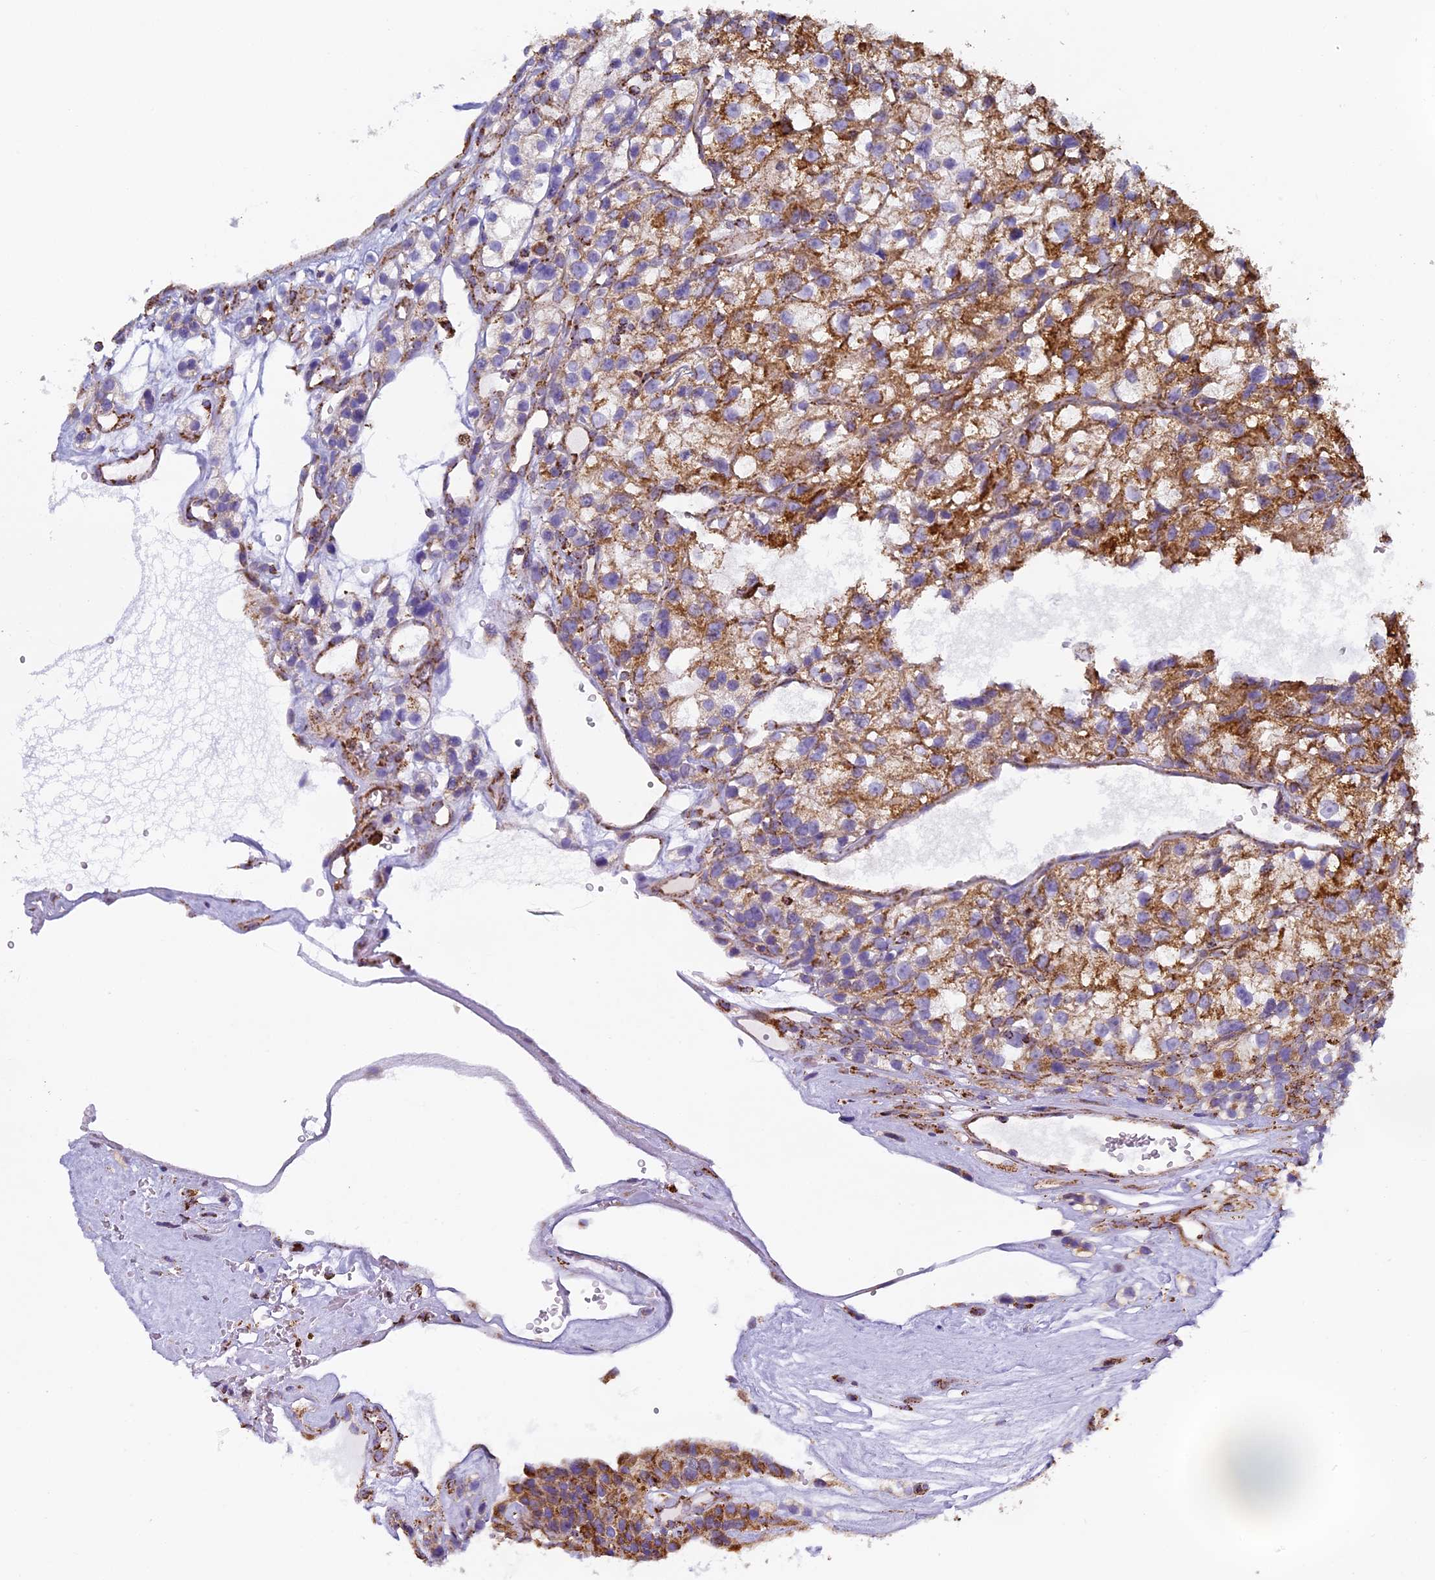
{"staining": {"intensity": "moderate", "quantity": "25%-75%", "location": "cytoplasmic/membranous"}, "tissue": "renal cancer", "cell_type": "Tumor cells", "image_type": "cancer", "snomed": [{"axis": "morphology", "description": "Adenocarcinoma, NOS"}, {"axis": "topography", "description": "Kidney"}], "caption": "Protein analysis of renal cancer (adenocarcinoma) tissue displays moderate cytoplasmic/membranous staining in about 25%-75% of tumor cells.", "gene": "STK17A", "patient": {"sex": "female", "age": 57}}